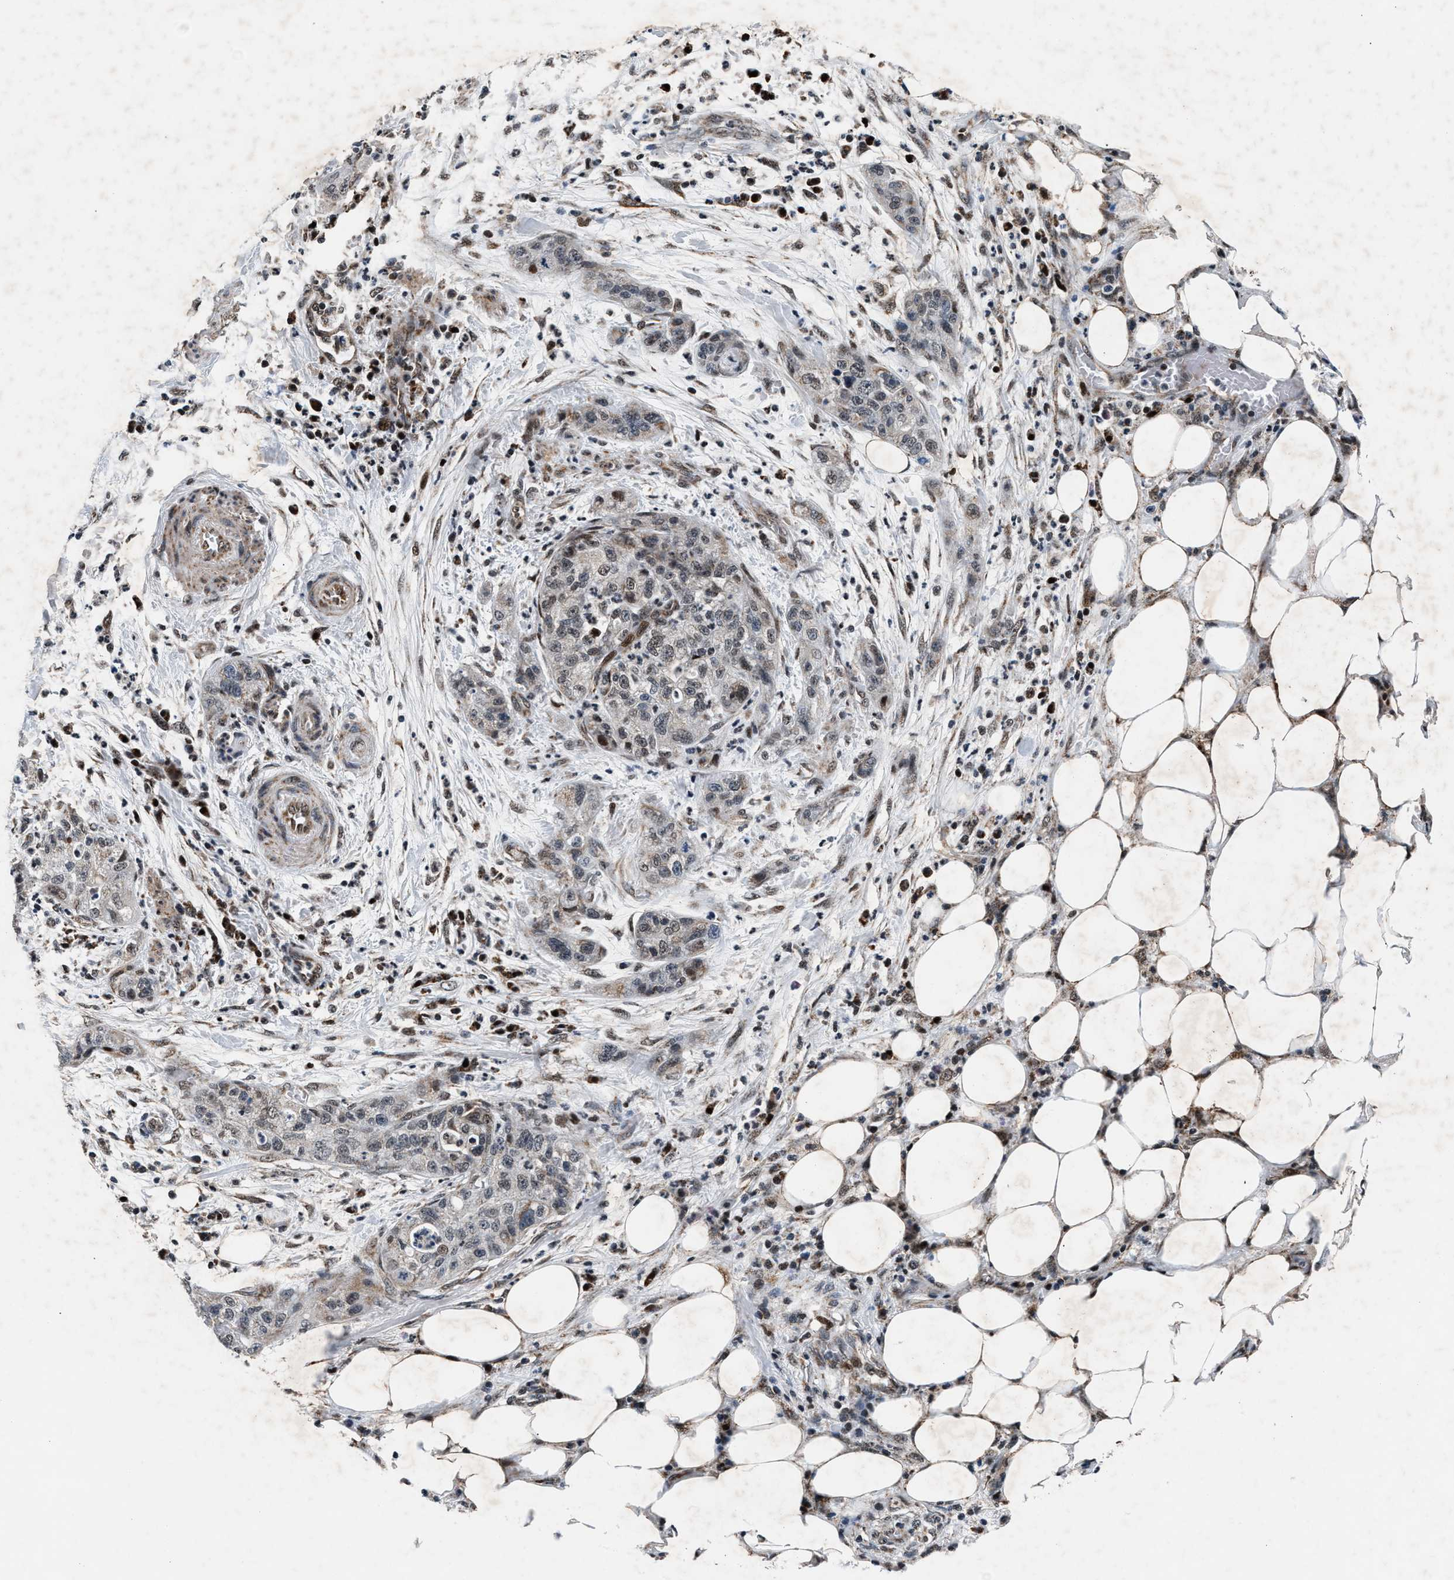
{"staining": {"intensity": "weak", "quantity": "<25%", "location": "nuclear"}, "tissue": "pancreatic cancer", "cell_type": "Tumor cells", "image_type": "cancer", "snomed": [{"axis": "morphology", "description": "Adenocarcinoma, NOS"}, {"axis": "topography", "description": "Pancreas"}], "caption": "Histopathology image shows no significant protein expression in tumor cells of pancreatic cancer. (DAB (3,3'-diaminobenzidine) immunohistochemistry (IHC) visualized using brightfield microscopy, high magnification).", "gene": "PRRC2B", "patient": {"sex": "female", "age": 78}}